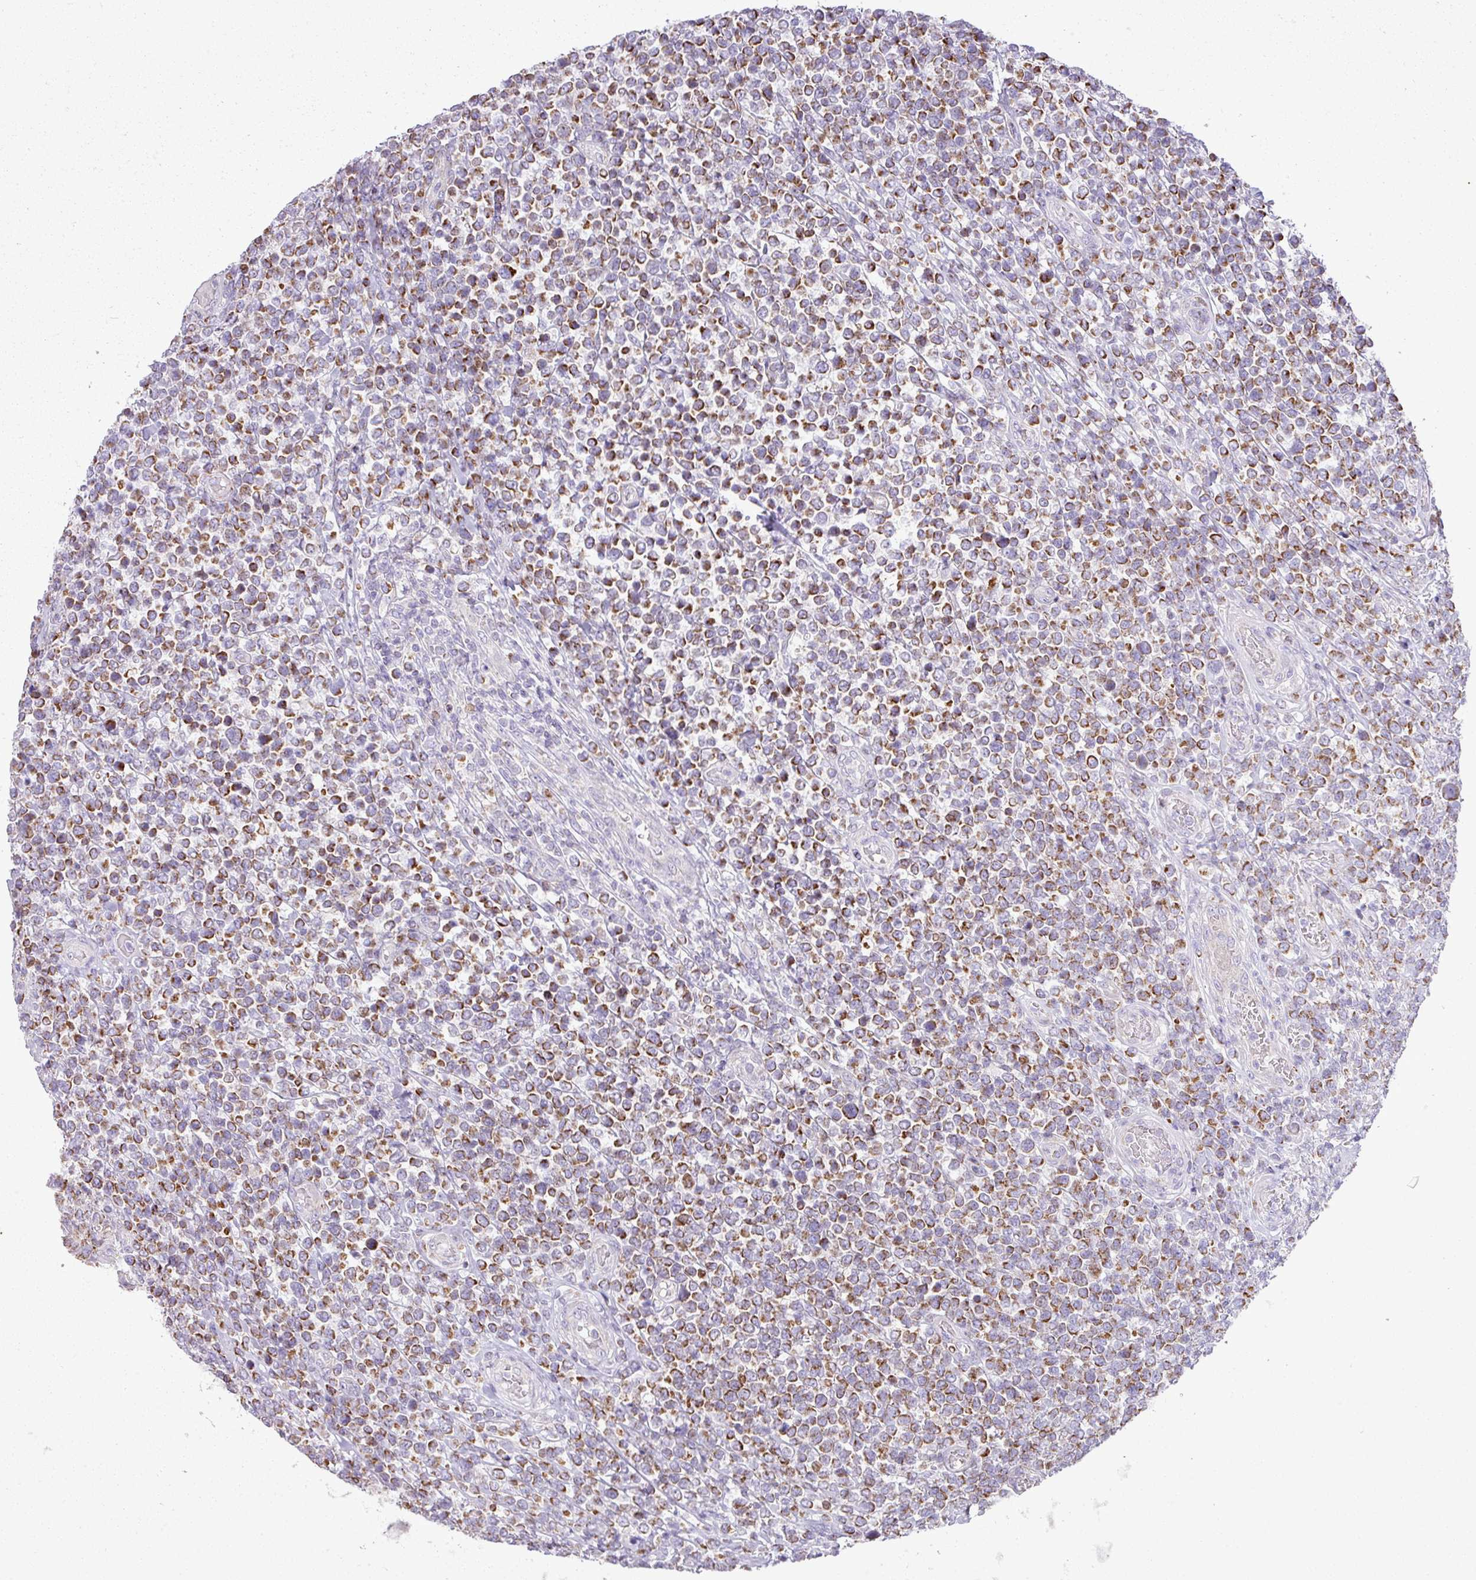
{"staining": {"intensity": "moderate", "quantity": ">75%", "location": "cytoplasmic/membranous"}, "tissue": "lymphoma", "cell_type": "Tumor cells", "image_type": "cancer", "snomed": [{"axis": "morphology", "description": "Malignant lymphoma, non-Hodgkin's type, High grade"}, {"axis": "topography", "description": "Soft tissue"}], "caption": "Immunohistochemistry photomicrograph of neoplastic tissue: high-grade malignant lymphoma, non-Hodgkin's type stained using IHC reveals medium levels of moderate protein expression localized specifically in the cytoplasmic/membranous of tumor cells, appearing as a cytoplasmic/membranous brown color.", "gene": "ZNF81", "patient": {"sex": "female", "age": 56}}